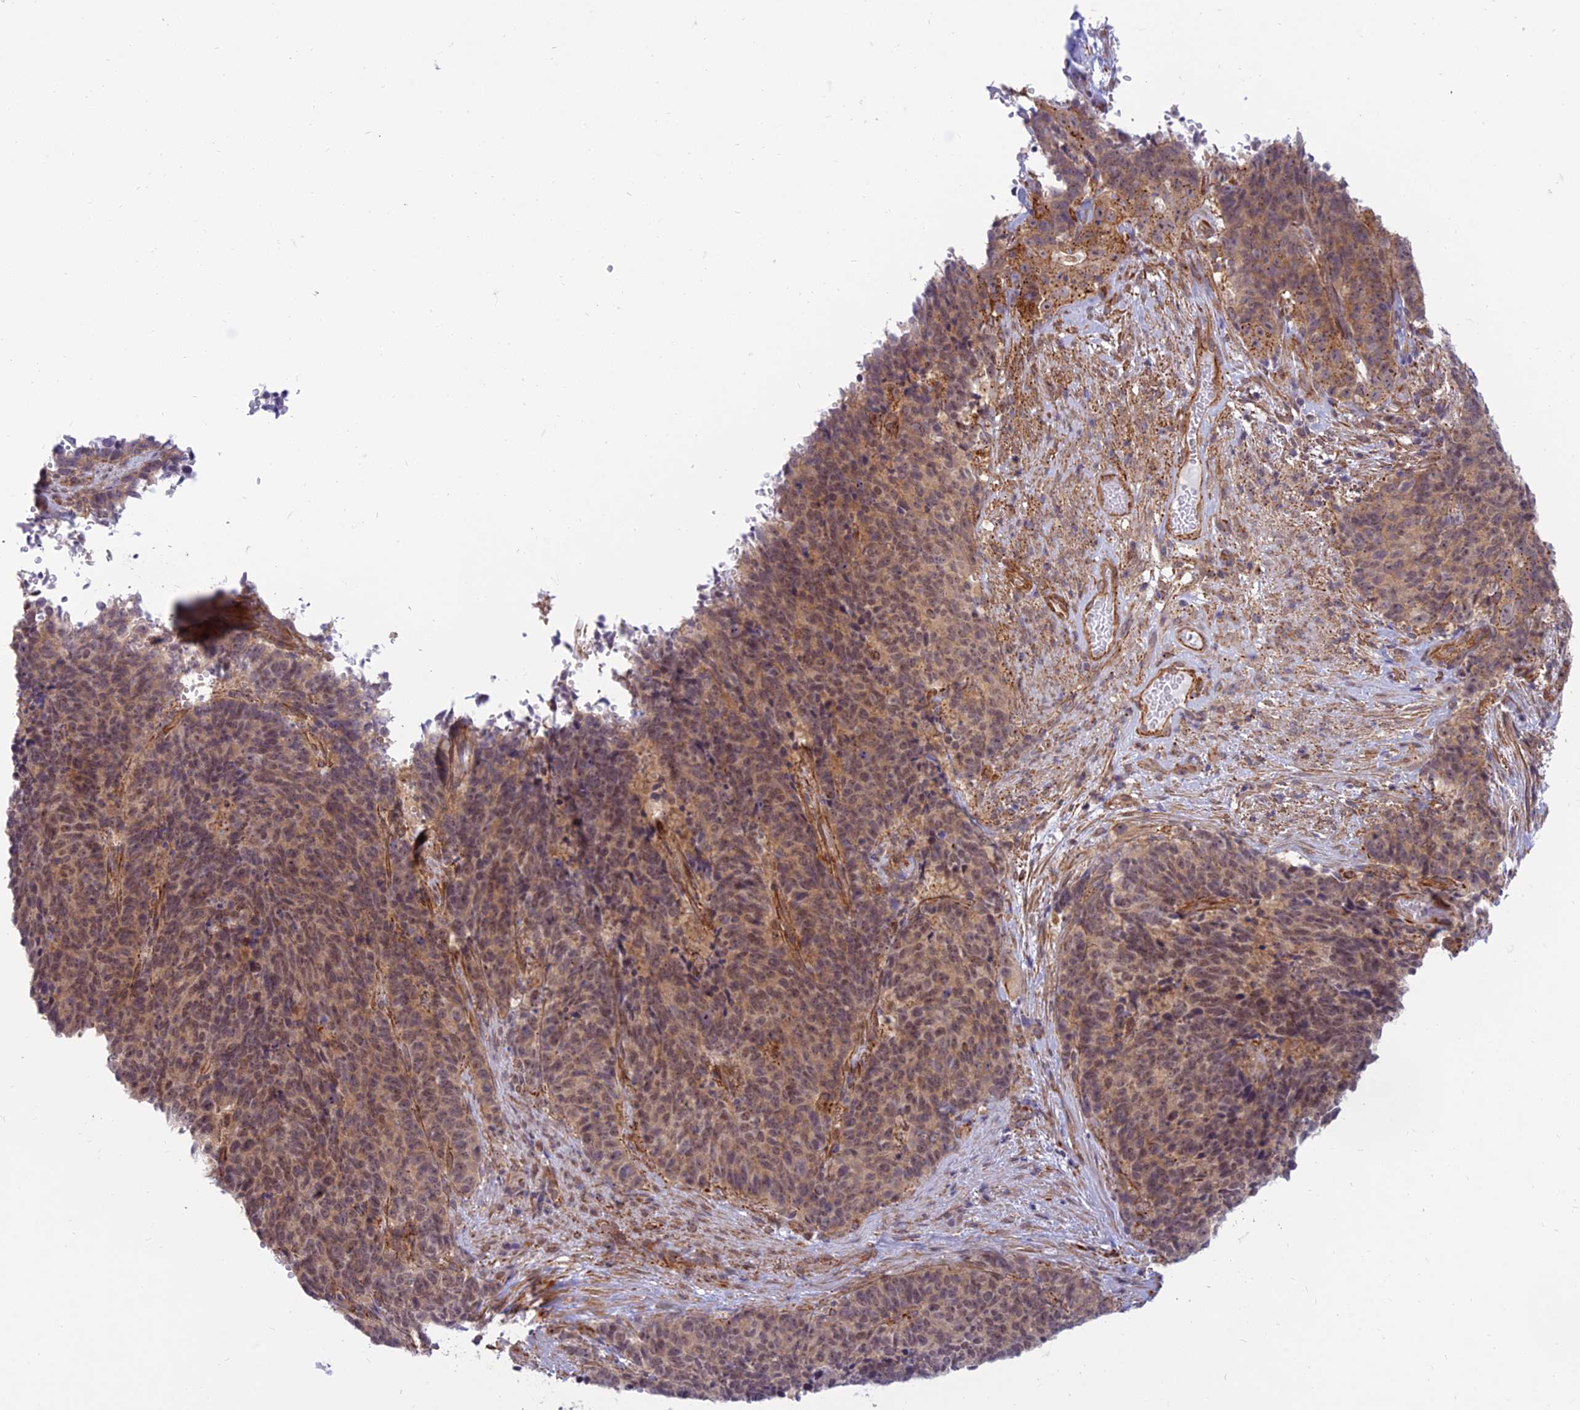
{"staining": {"intensity": "moderate", "quantity": ">75%", "location": "cytoplasmic/membranous,nuclear"}, "tissue": "cervical cancer", "cell_type": "Tumor cells", "image_type": "cancer", "snomed": [{"axis": "morphology", "description": "Squamous cell carcinoma, NOS"}, {"axis": "topography", "description": "Cervix"}], "caption": "Protein staining of cervical cancer tissue exhibits moderate cytoplasmic/membranous and nuclear positivity in about >75% of tumor cells. (brown staining indicates protein expression, while blue staining denotes nuclei).", "gene": "SAPCD2", "patient": {"sex": "female", "age": 29}}